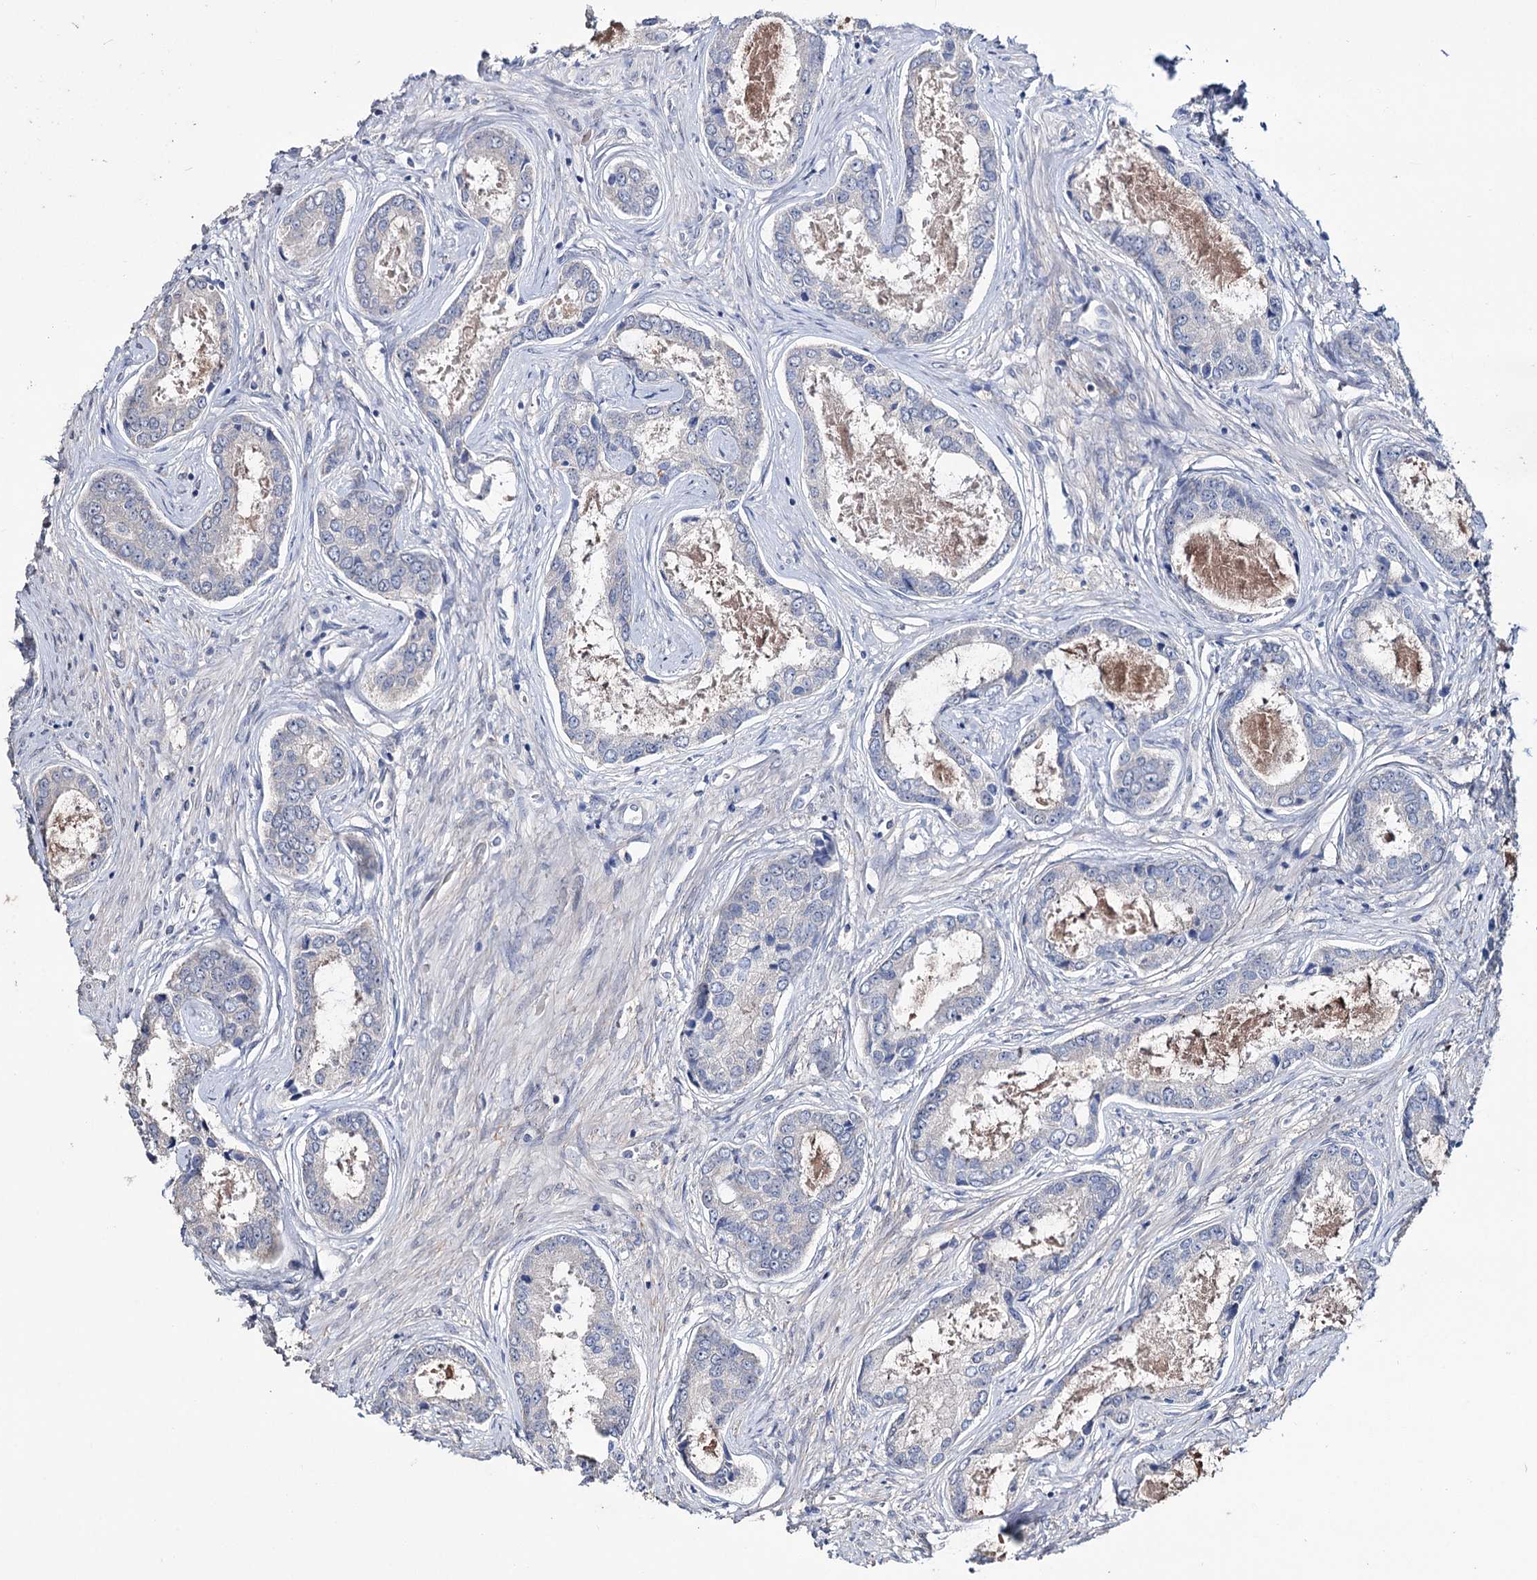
{"staining": {"intensity": "negative", "quantity": "none", "location": "none"}, "tissue": "prostate cancer", "cell_type": "Tumor cells", "image_type": "cancer", "snomed": [{"axis": "morphology", "description": "Adenocarcinoma, Low grade"}, {"axis": "topography", "description": "Prostate"}], "caption": "A high-resolution micrograph shows immunohistochemistry (IHC) staining of prostate cancer (low-grade adenocarcinoma), which reveals no significant expression in tumor cells.", "gene": "EPB41L5", "patient": {"sex": "male", "age": 68}}